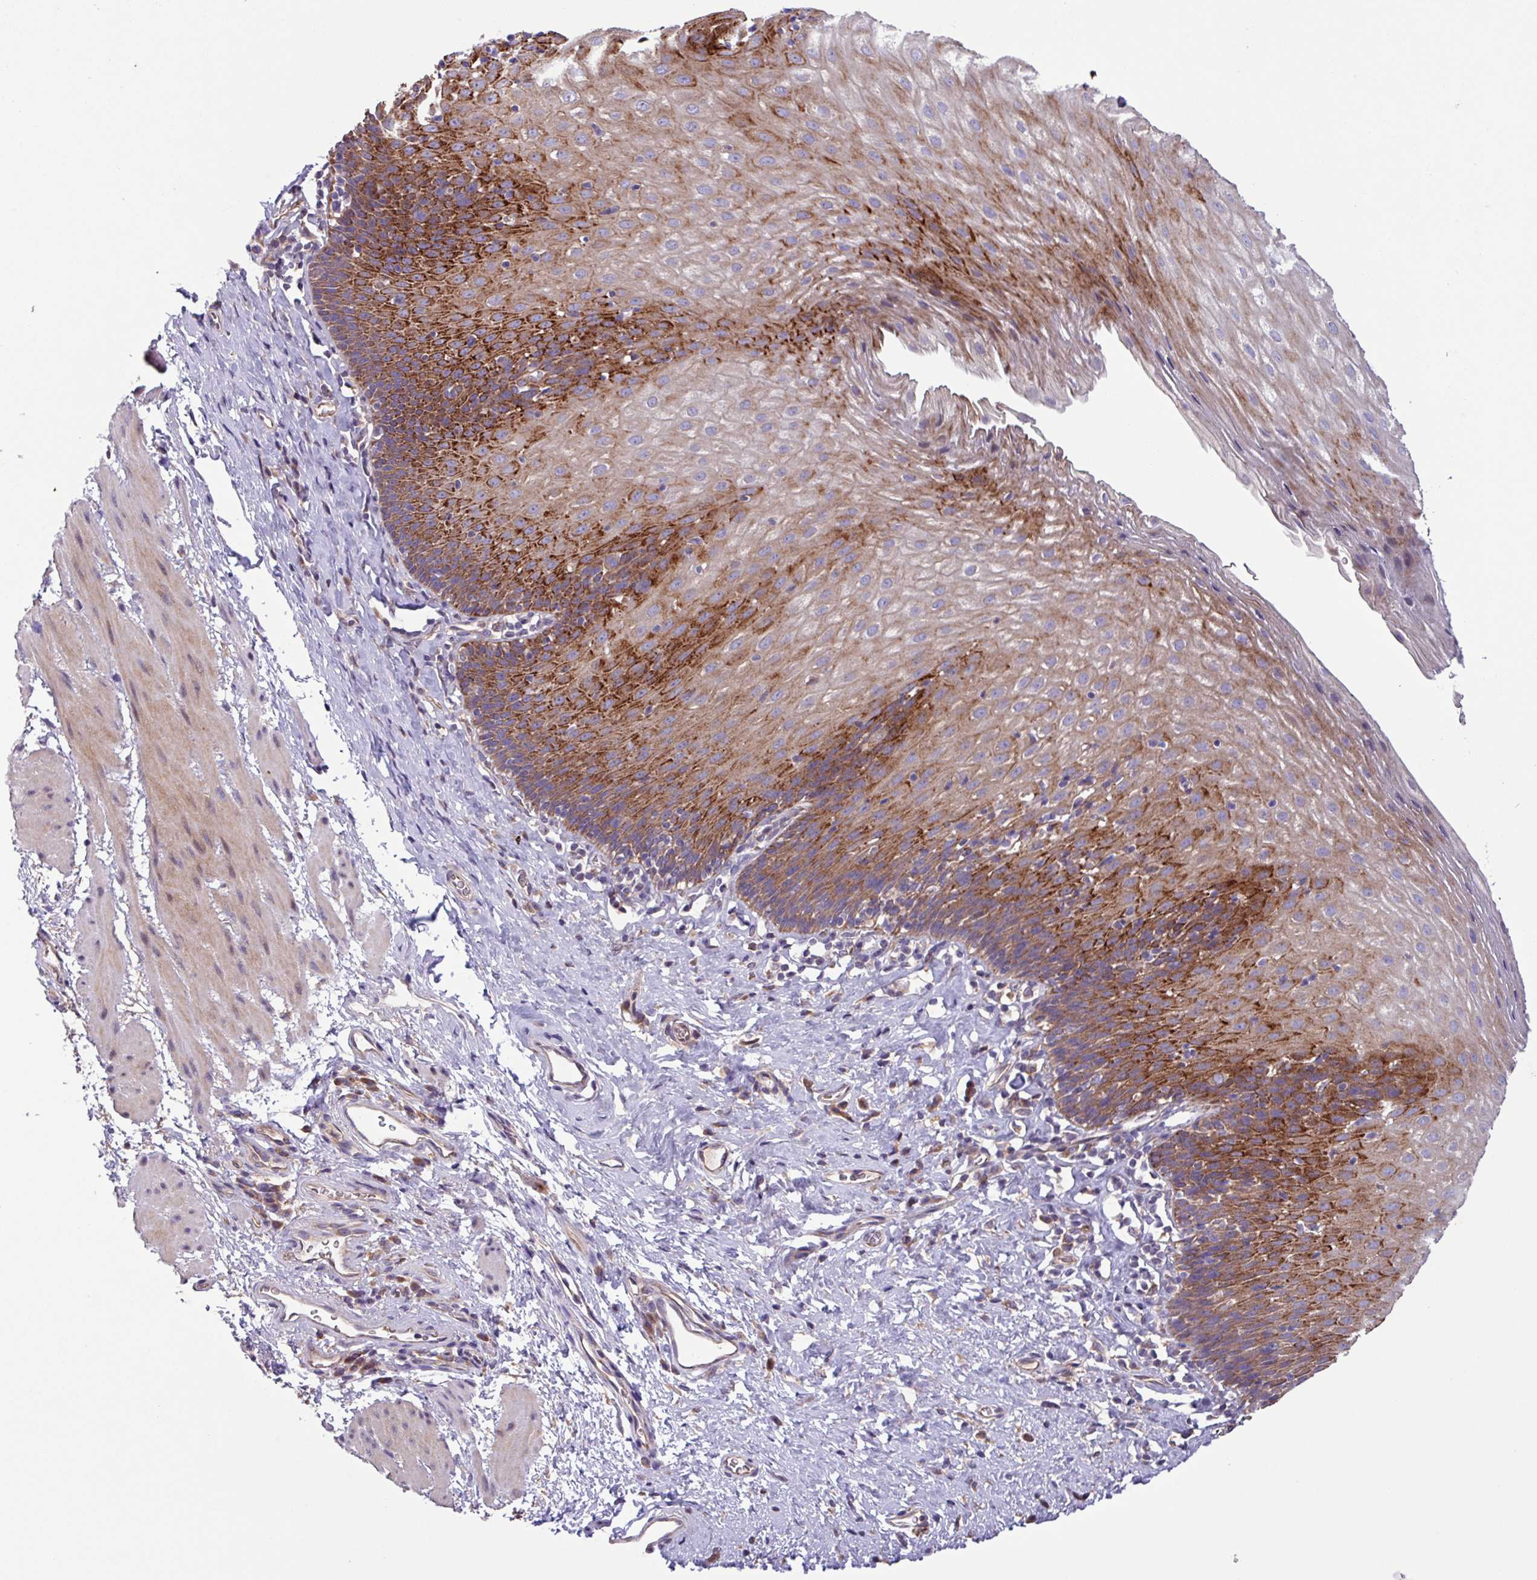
{"staining": {"intensity": "strong", "quantity": "25%-75%", "location": "cytoplasmic/membranous"}, "tissue": "esophagus", "cell_type": "Squamous epithelial cells", "image_type": "normal", "snomed": [{"axis": "morphology", "description": "Normal tissue, NOS"}, {"axis": "topography", "description": "Esophagus"}], "caption": "Strong cytoplasmic/membranous expression for a protein is identified in about 25%-75% of squamous epithelial cells of unremarkable esophagus using IHC.", "gene": "PTPRQ", "patient": {"sex": "female", "age": 61}}